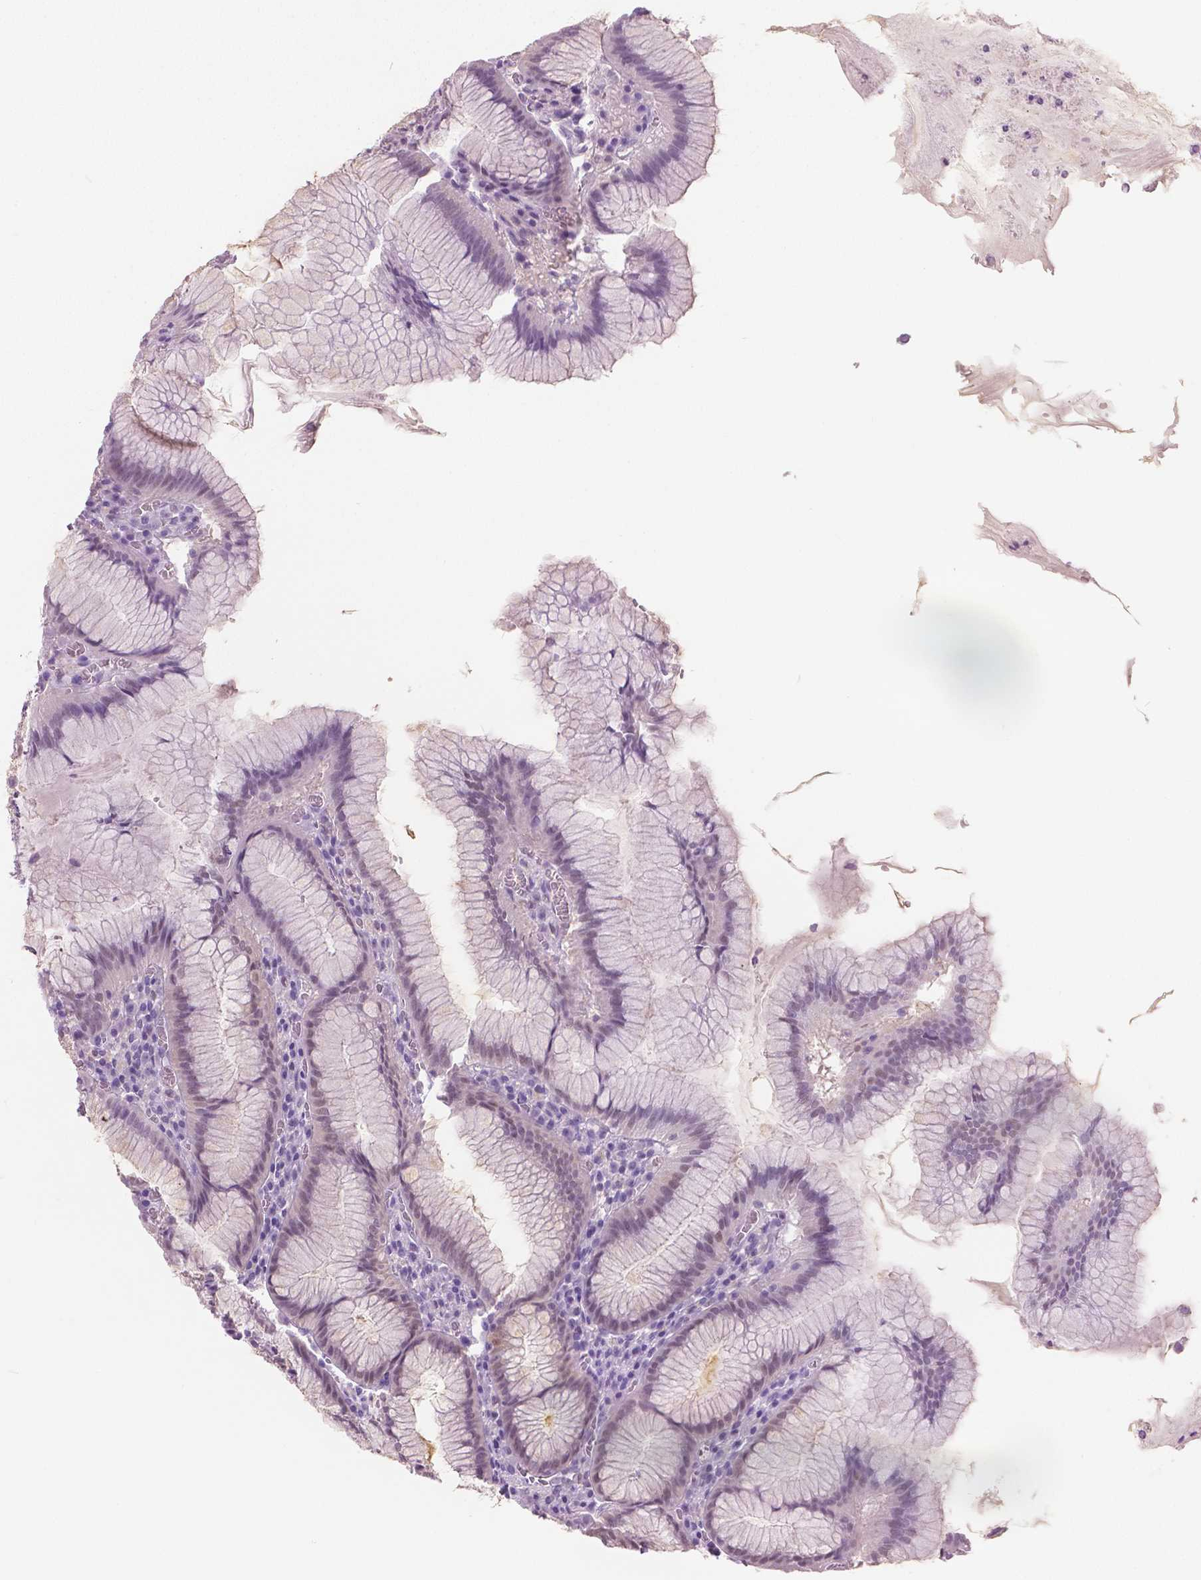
{"staining": {"intensity": "negative", "quantity": "none", "location": "none"}, "tissue": "stomach", "cell_type": "Glandular cells", "image_type": "normal", "snomed": [{"axis": "morphology", "description": "Normal tissue, NOS"}, {"axis": "topography", "description": "Stomach"}], "caption": "High power microscopy image of an IHC image of benign stomach, revealing no significant positivity in glandular cells. Brightfield microscopy of IHC stained with DAB (3,3'-diaminobenzidine) (brown) and hematoxylin (blue), captured at high magnification.", "gene": "GALM", "patient": {"sex": "male", "age": 55}}